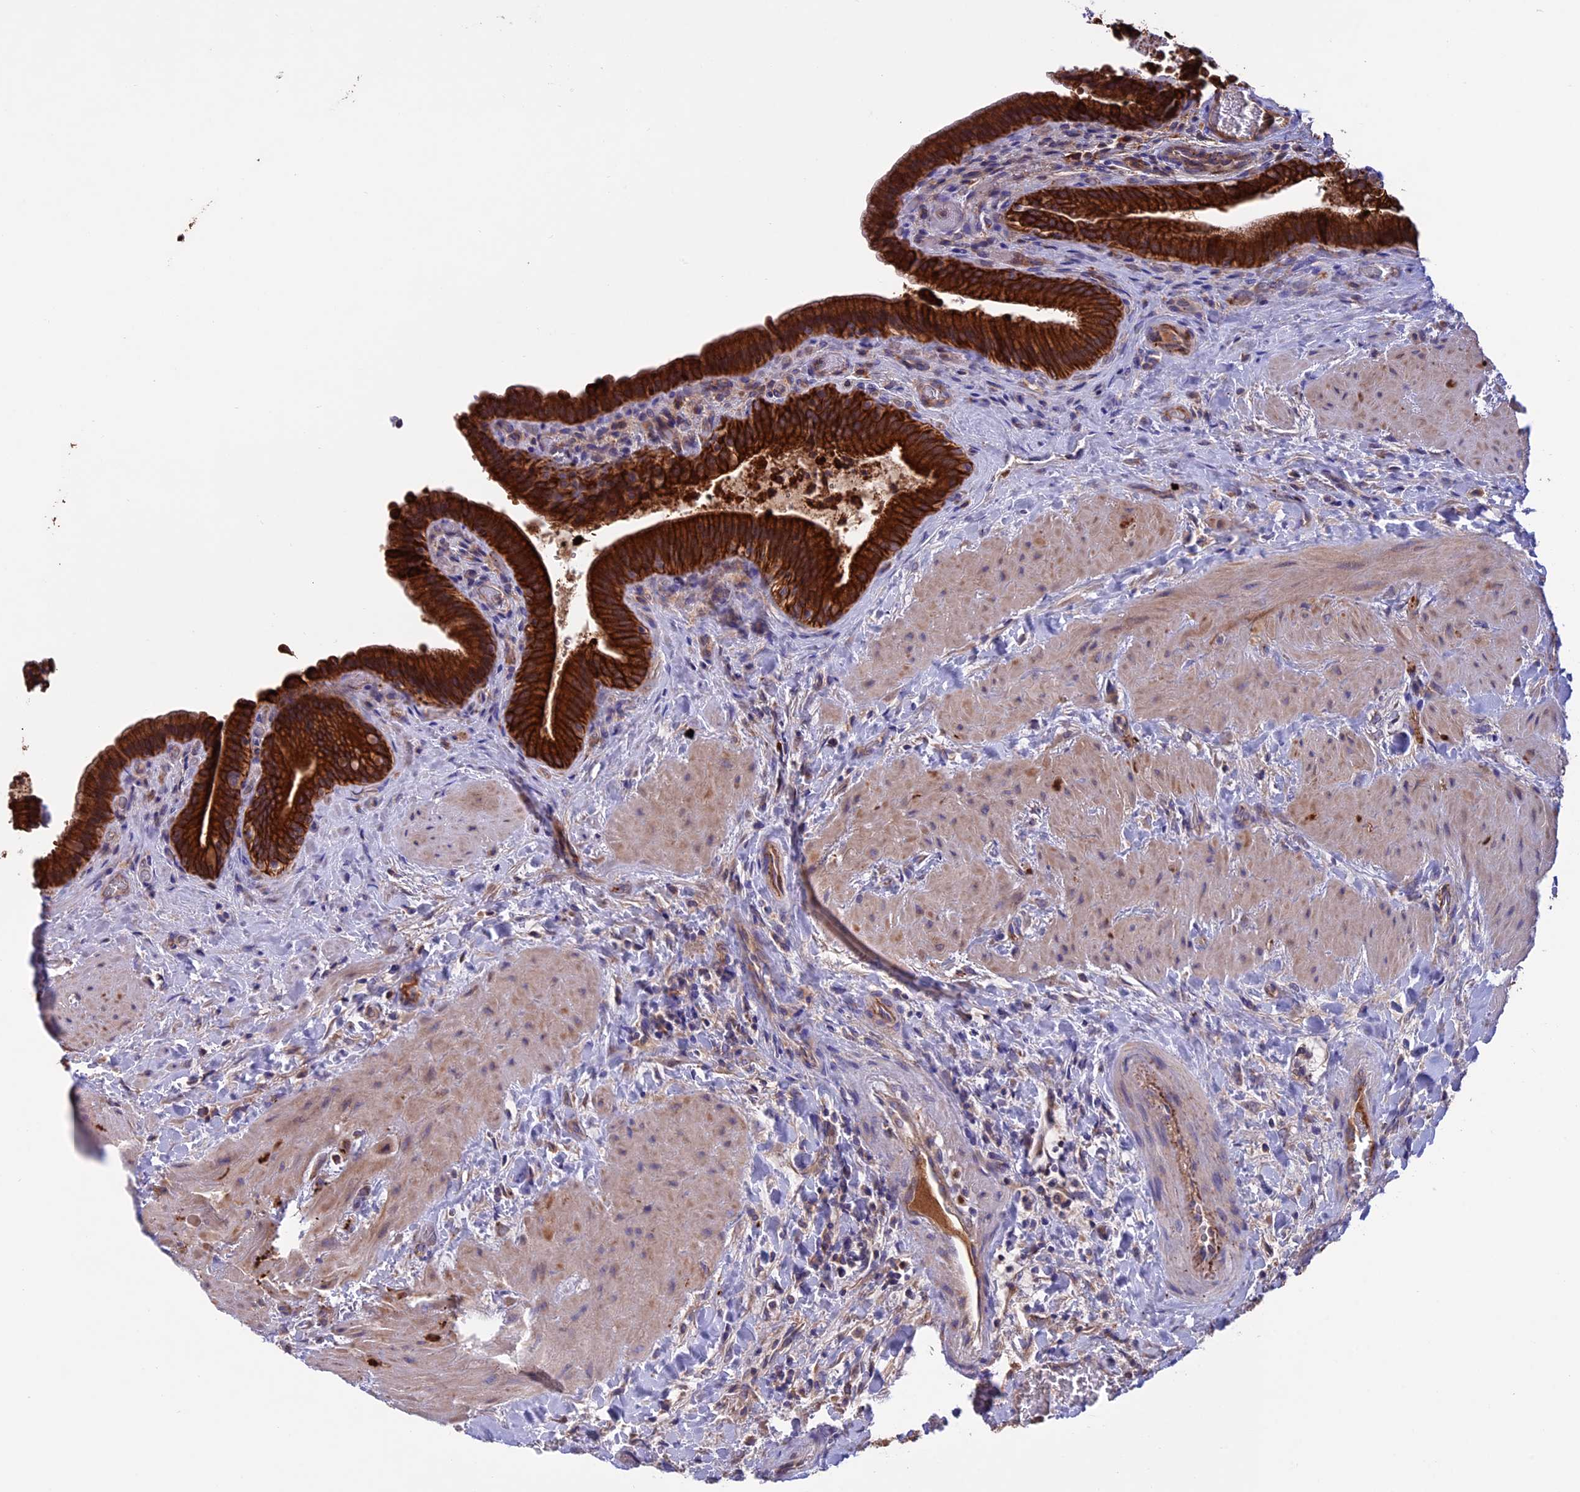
{"staining": {"intensity": "strong", "quantity": ">75%", "location": "cytoplasmic/membranous"}, "tissue": "gallbladder", "cell_type": "Glandular cells", "image_type": "normal", "snomed": [{"axis": "morphology", "description": "Normal tissue, NOS"}, {"axis": "topography", "description": "Gallbladder"}], "caption": "An IHC image of unremarkable tissue is shown. Protein staining in brown shows strong cytoplasmic/membranous positivity in gallbladder within glandular cells.", "gene": "PTPN9", "patient": {"sex": "male", "age": 24}}